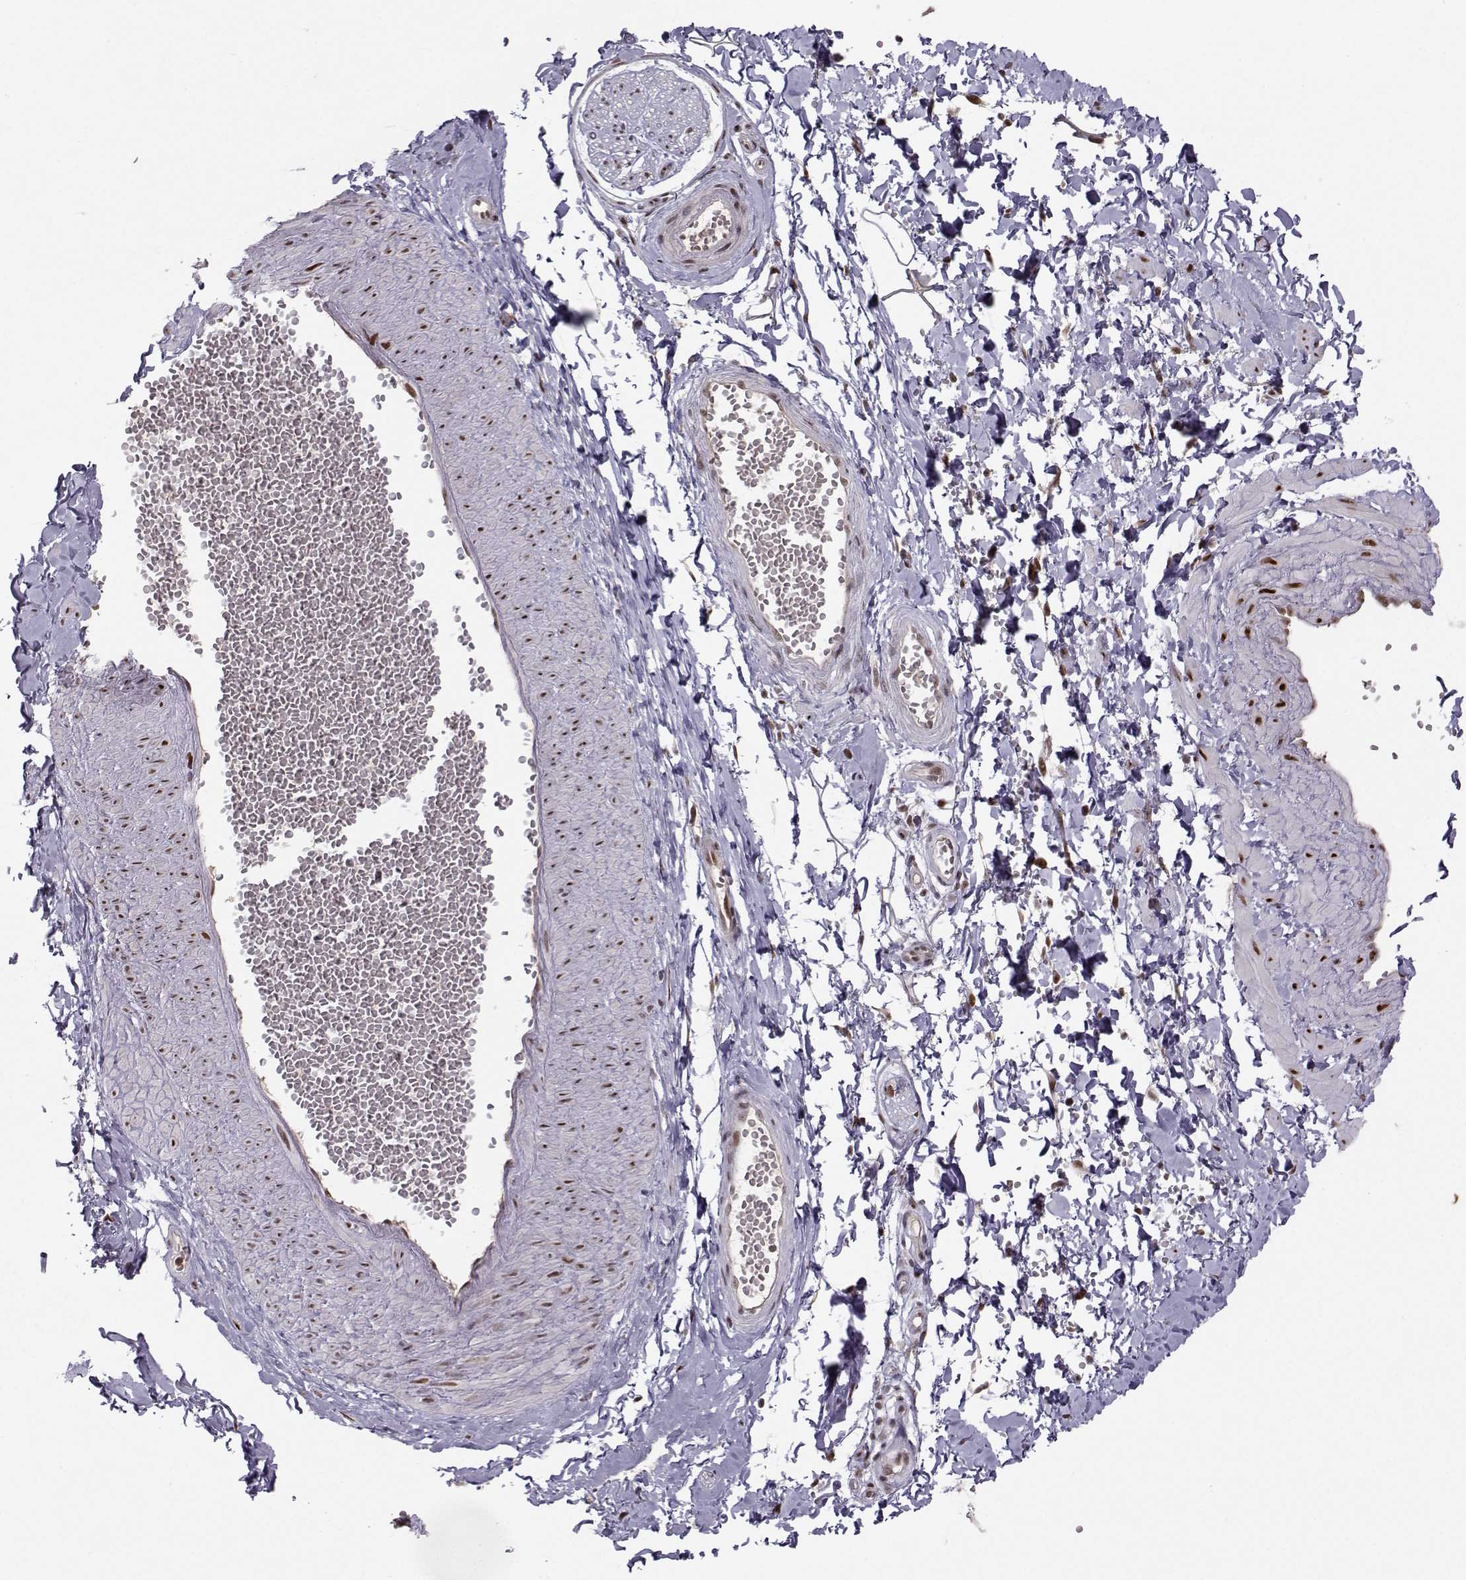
{"staining": {"intensity": "strong", "quantity": ">75%", "location": "nuclear"}, "tissue": "adipose tissue", "cell_type": "Adipocytes", "image_type": "normal", "snomed": [{"axis": "morphology", "description": "Normal tissue, NOS"}, {"axis": "topography", "description": "Smooth muscle"}, {"axis": "topography", "description": "Peripheral nerve tissue"}], "caption": "Immunohistochemical staining of normal human adipose tissue reveals high levels of strong nuclear expression in approximately >75% of adipocytes.", "gene": "SNAPC2", "patient": {"sex": "male", "age": 22}}